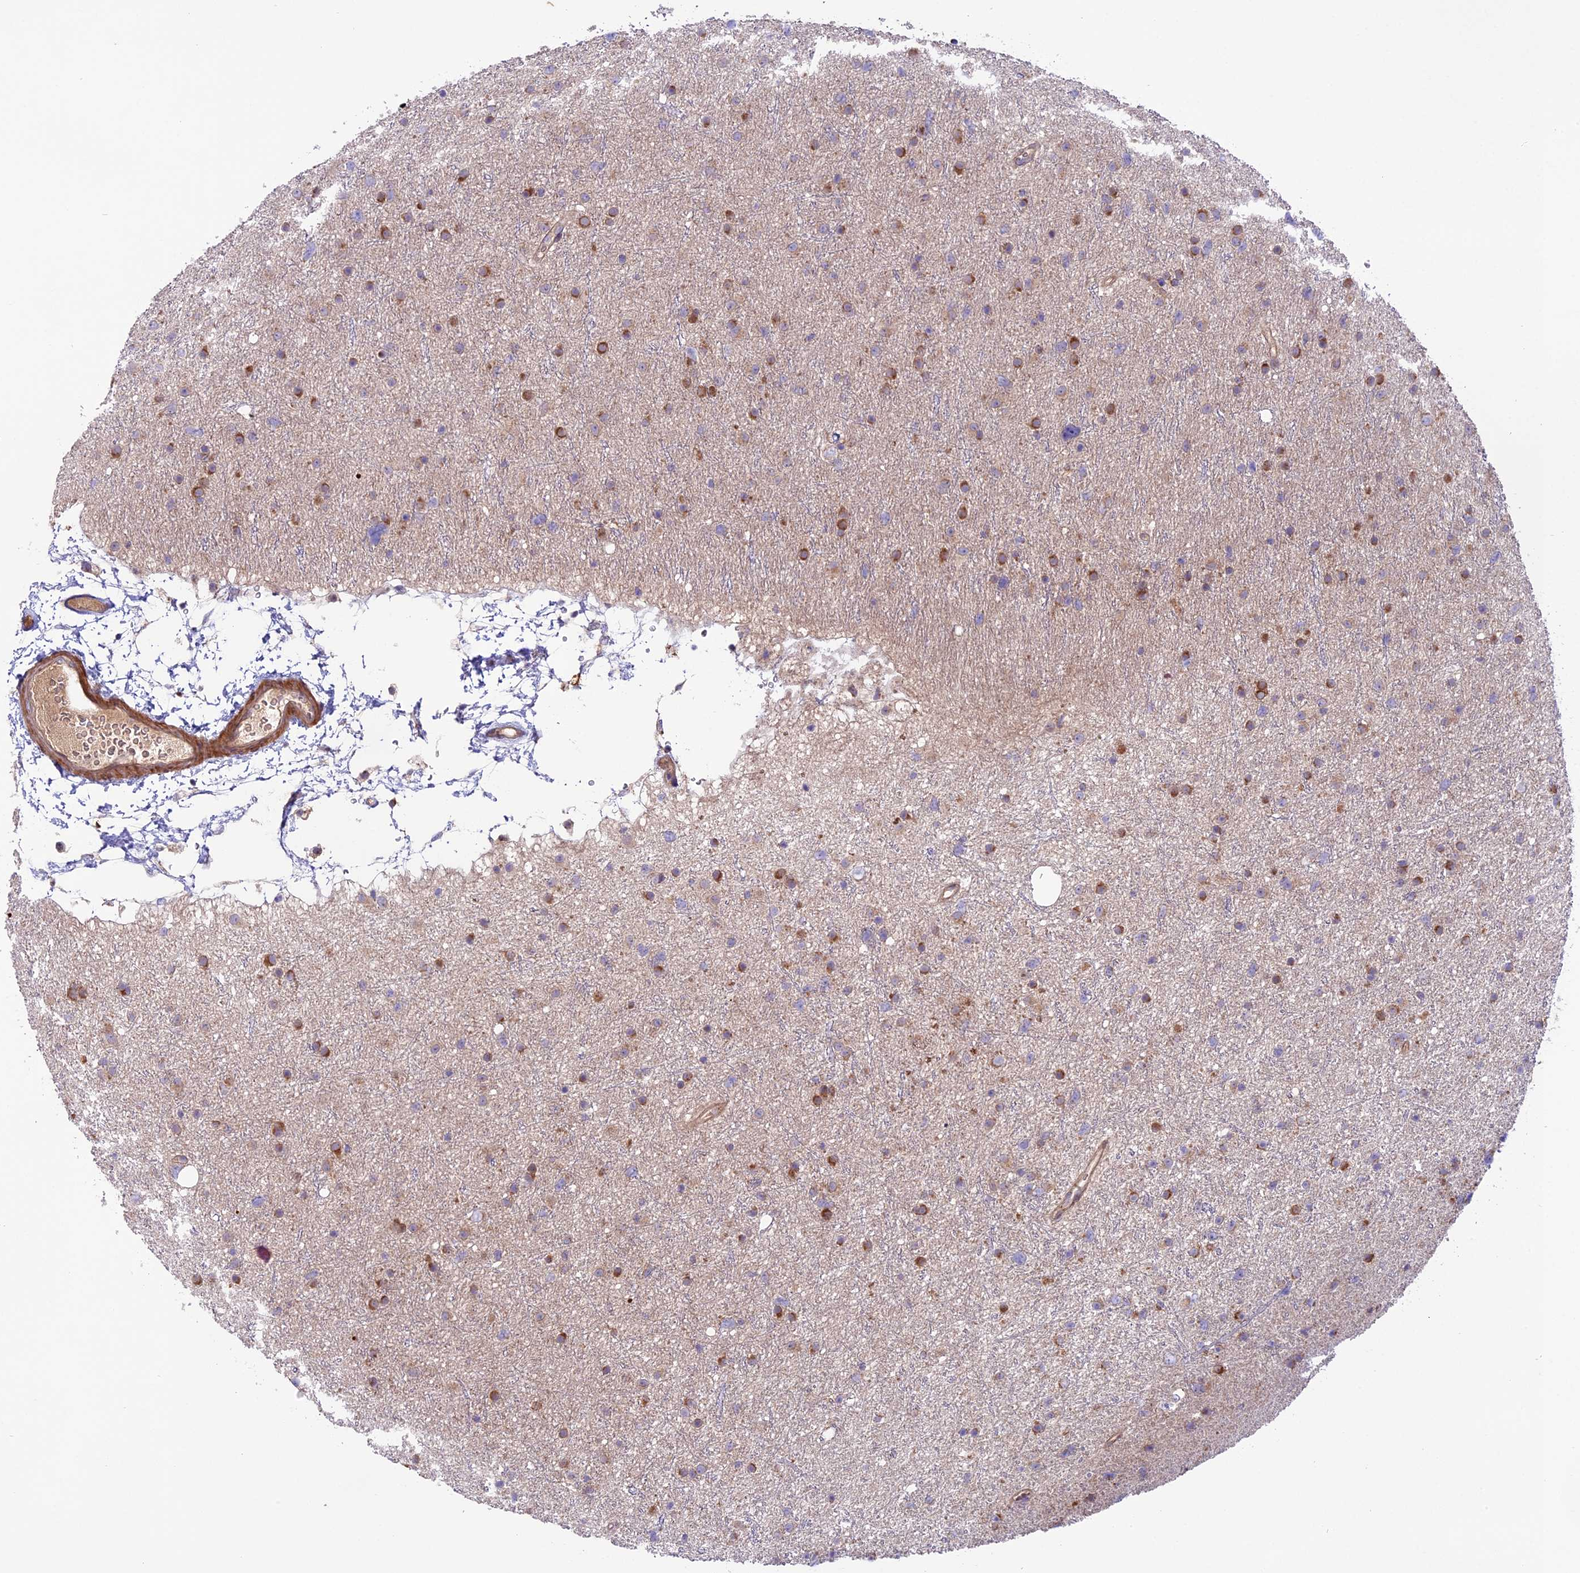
{"staining": {"intensity": "moderate", "quantity": "25%-75%", "location": "cytoplasmic/membranous"}, "tissue": "glioma", "cell_type": "Tumor cells", "image_type": "cancer", "snomed": [{"axis": "morphology", "description": "Glioma, malignant, Low grade"}, {"axis": "topography", "description": "Cerebral cortex"}], "caption": "IHC of human malignant glioma (low-grade) exhibits medium levels of moderate cytoplasmic/membranous staining in about 25%-75% of tumor cells. The protein is stained brown, and the nuclei are stained in blue (DAB (3,3'-diaminobenzidine) IHC with brightfield microscopy, high magnification).", "gene": "COG8", "patient": {"sex": "female", "age": 39}}